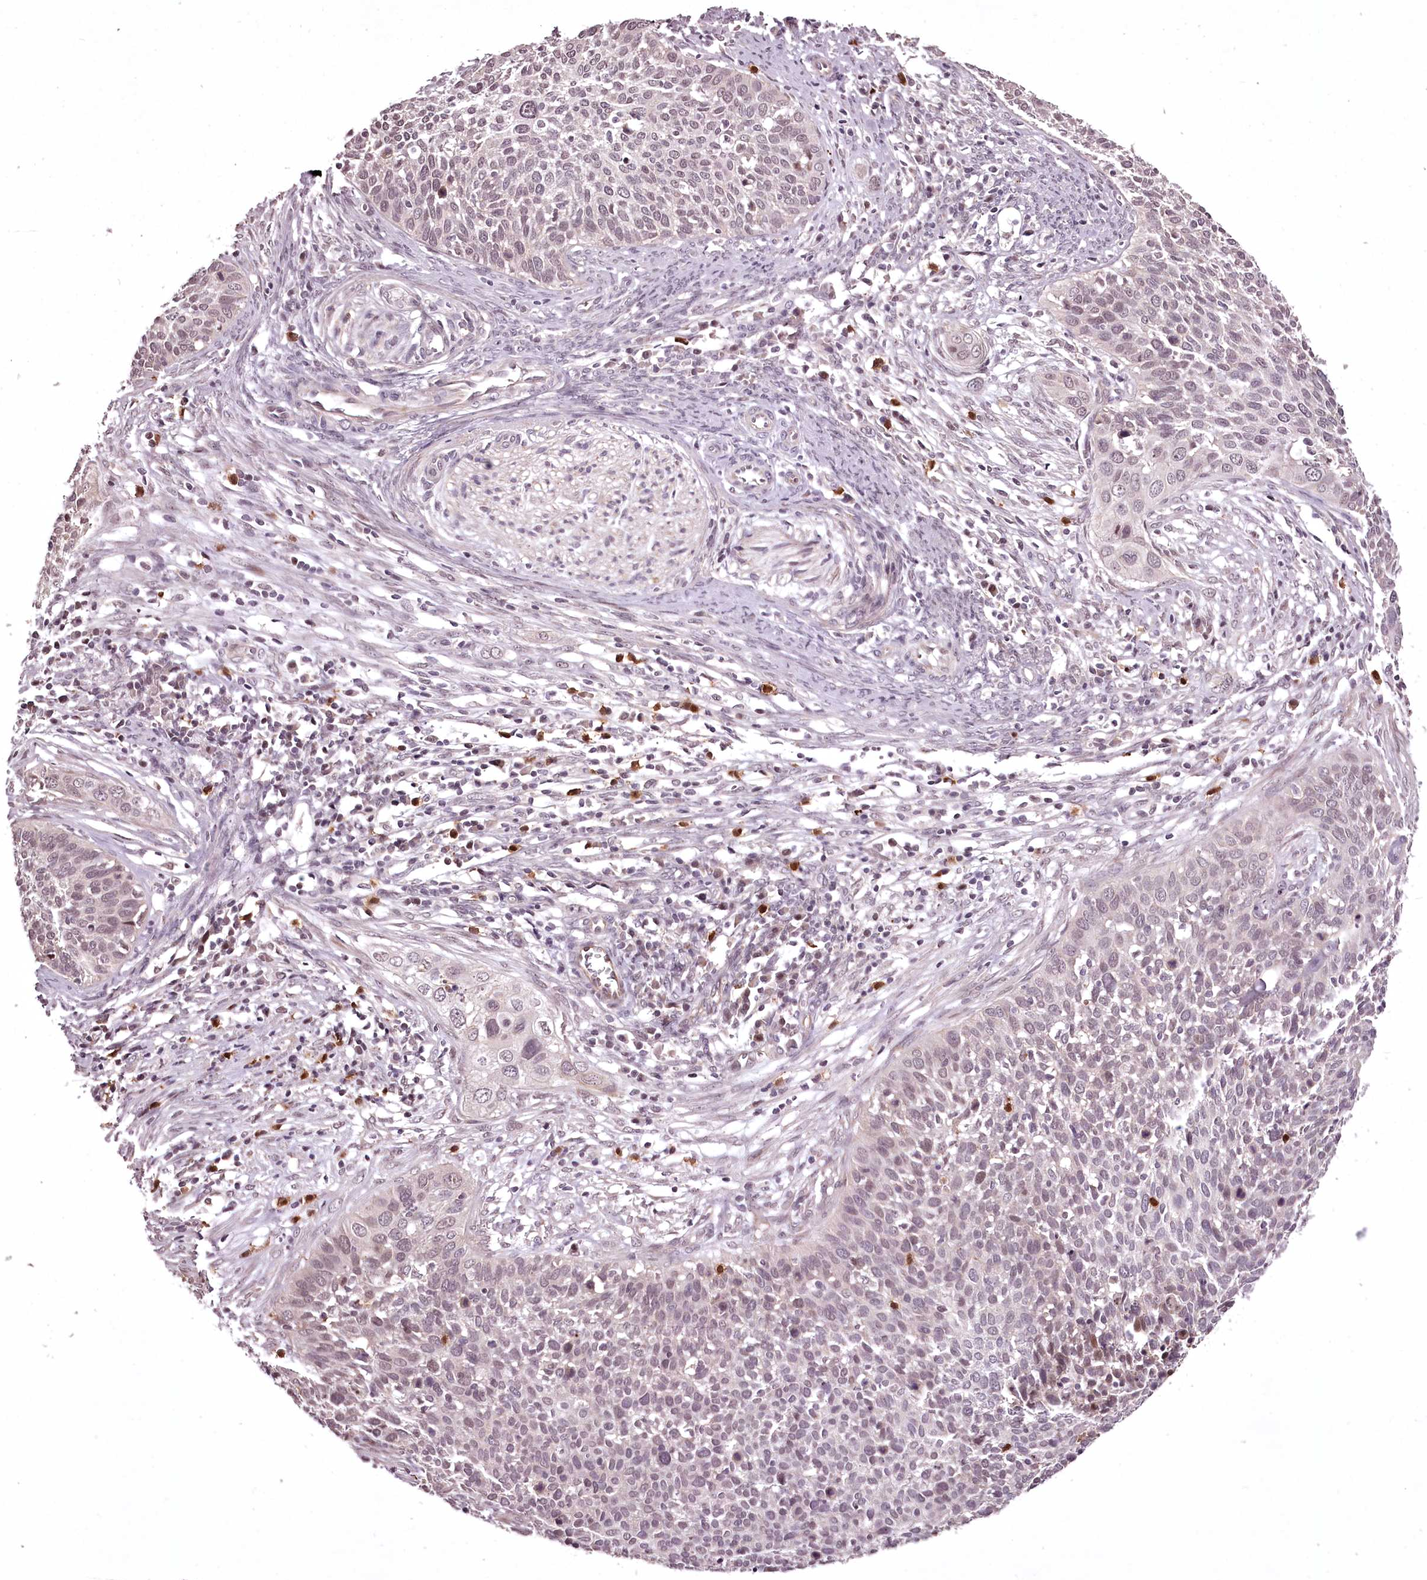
{"staining": {"intensity": "weak", "quantity": "25%-75%", "location": "nuclear"}, "tissue": "cervical cancer", "cell_type": "Tumor cells", "image_type": "cancer", "snomed": [{"axis": "morphology", "description": "Squamous cell carcinoma, NOS"}, {"axis": "topography", "description": "Cervix"}], "caption": "There is low levels of weak nuclear positivity in tumor cells of cervical cancer (squamous cell carcinoma), as demonstrated by immunohistochemical staining (brown color).", "gene": "ADRA1D", "patient": {"sex": "female", "age": 34}}